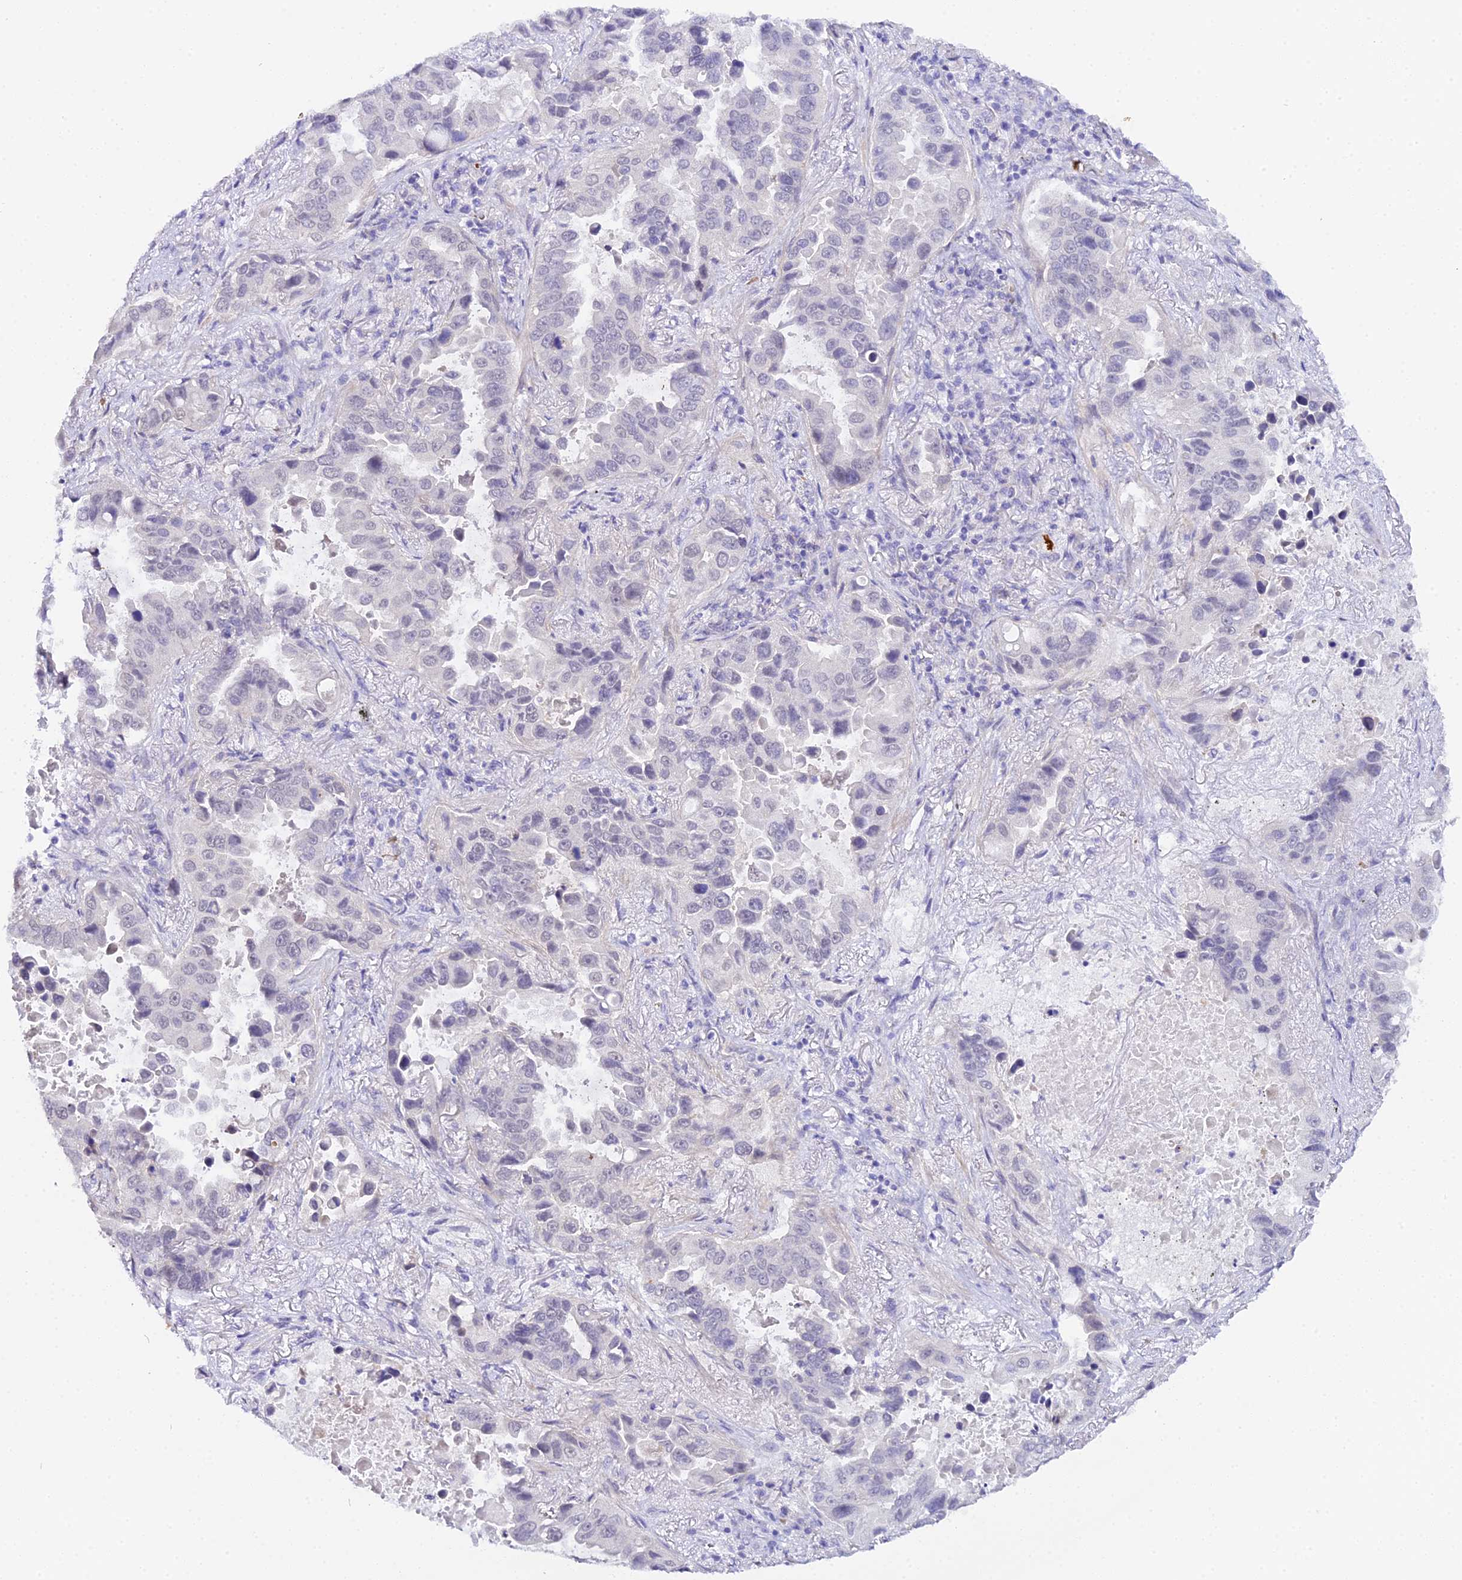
{"staining": {"intensity": "negative", "quantity": "none", "location": "none"}, "tissue": "lung cancer", "cell_type": "Tumor cells", "image_type": "cancer", "snomed": [{"axis": "morphology", "description": "Adenocarcinoma, NOS"}, {"axis": "topography", "description": "Lung"}], "caption": "The histopathology image shows no staining of tumor cells in lung cancer.", "gene": "CFAP45", "patient": {"sex": "male", "age": 64}}